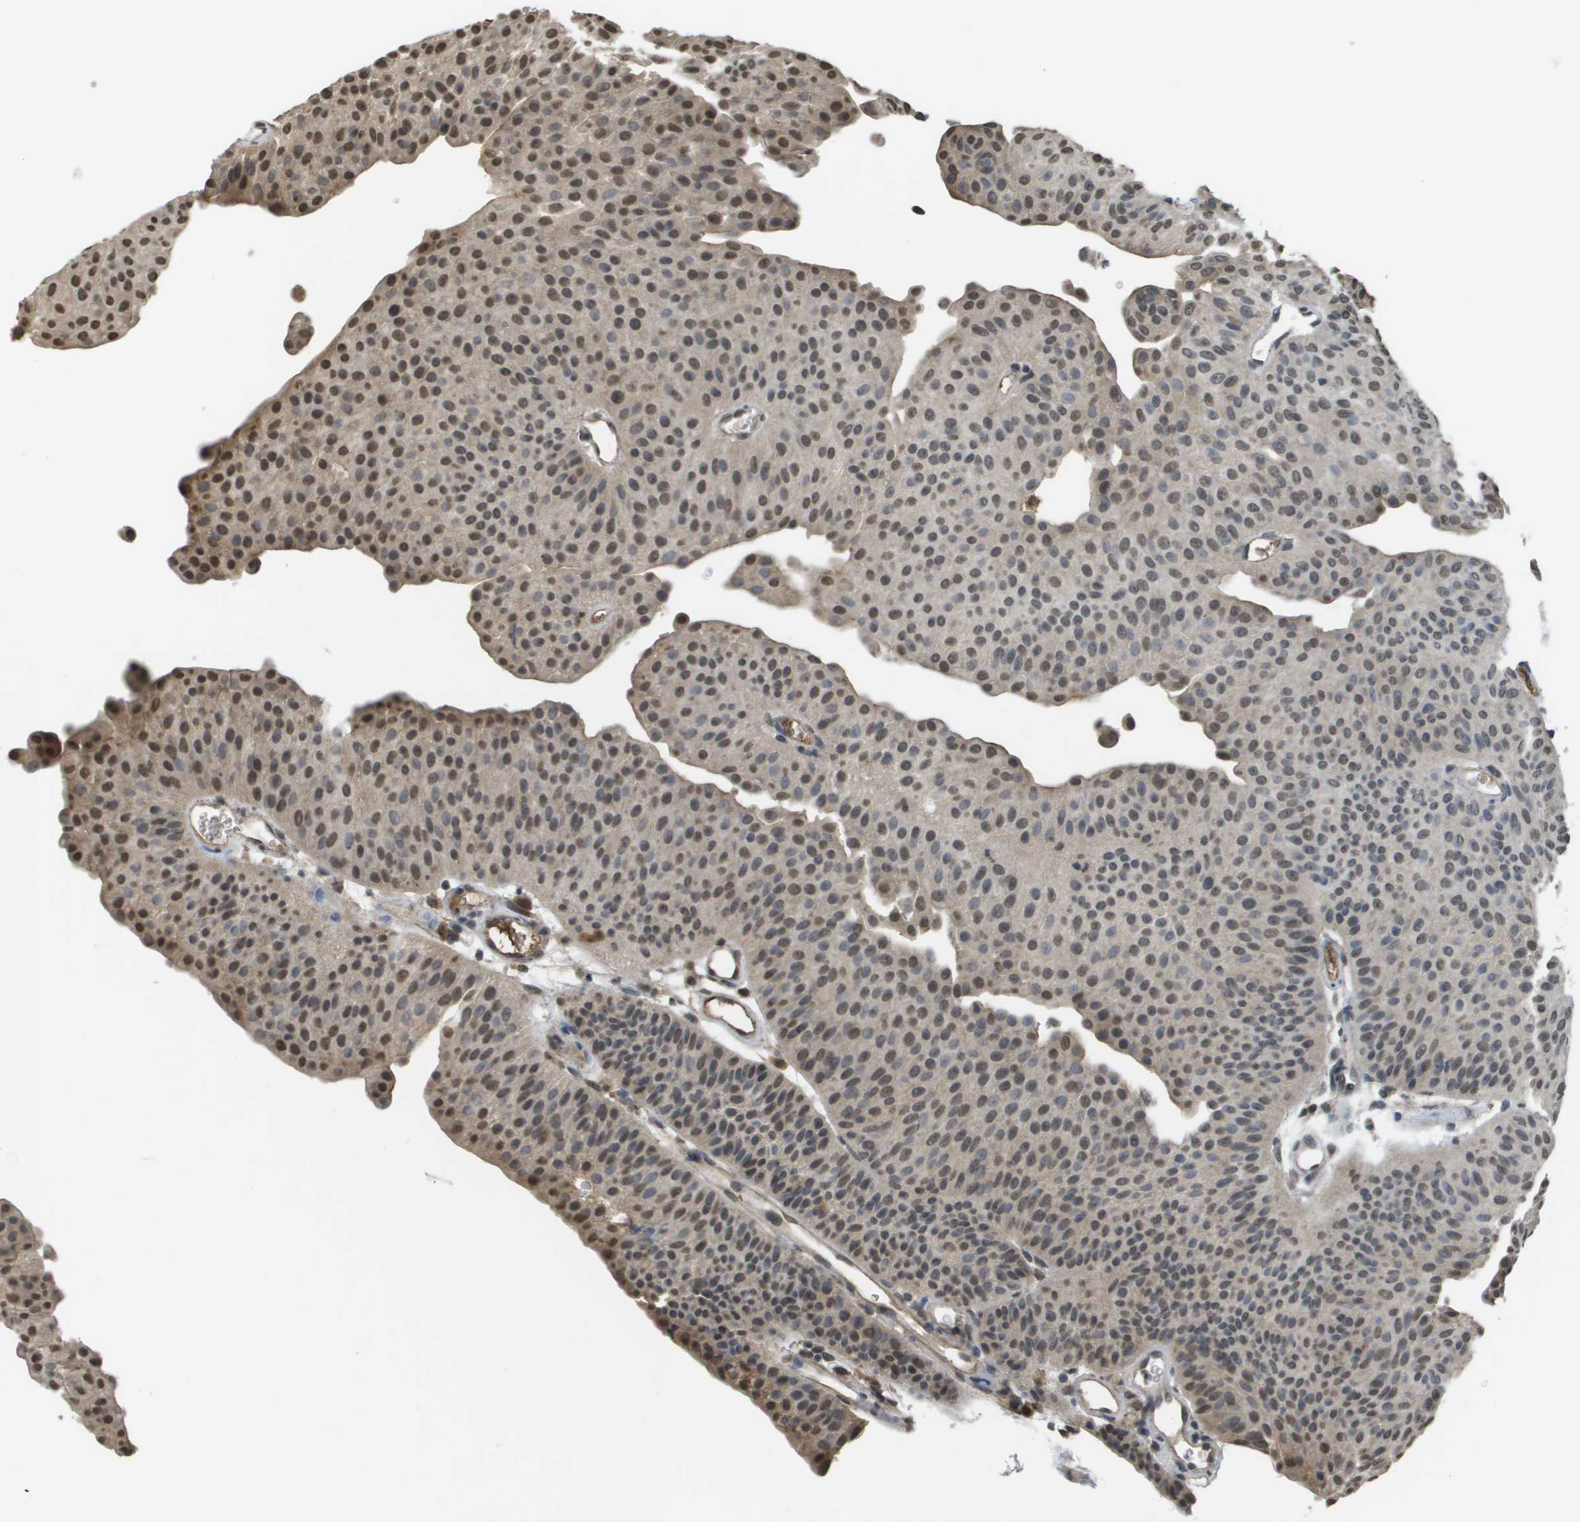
{"staining": {"intensity": "moderate", "quantity": "25%-75%", "location": "nuclear"}, "tissue": "urothelial cancer", "cell_type": "Tumor cells", "image_type": "cancer", "snomed": [{"axis": "morphology", "description": "Urothelial carcinoma, Low grade"}, {"axis": "topography", "description": "Urinary bladder"}], "caption": "Urothelial cancer stained with a brown dye reveals moderate nuclear positive staining in approximately 25%-75% of tumor cells.", "gene": "NDRG2", "patient": {"sex": "female", "age": 60}}